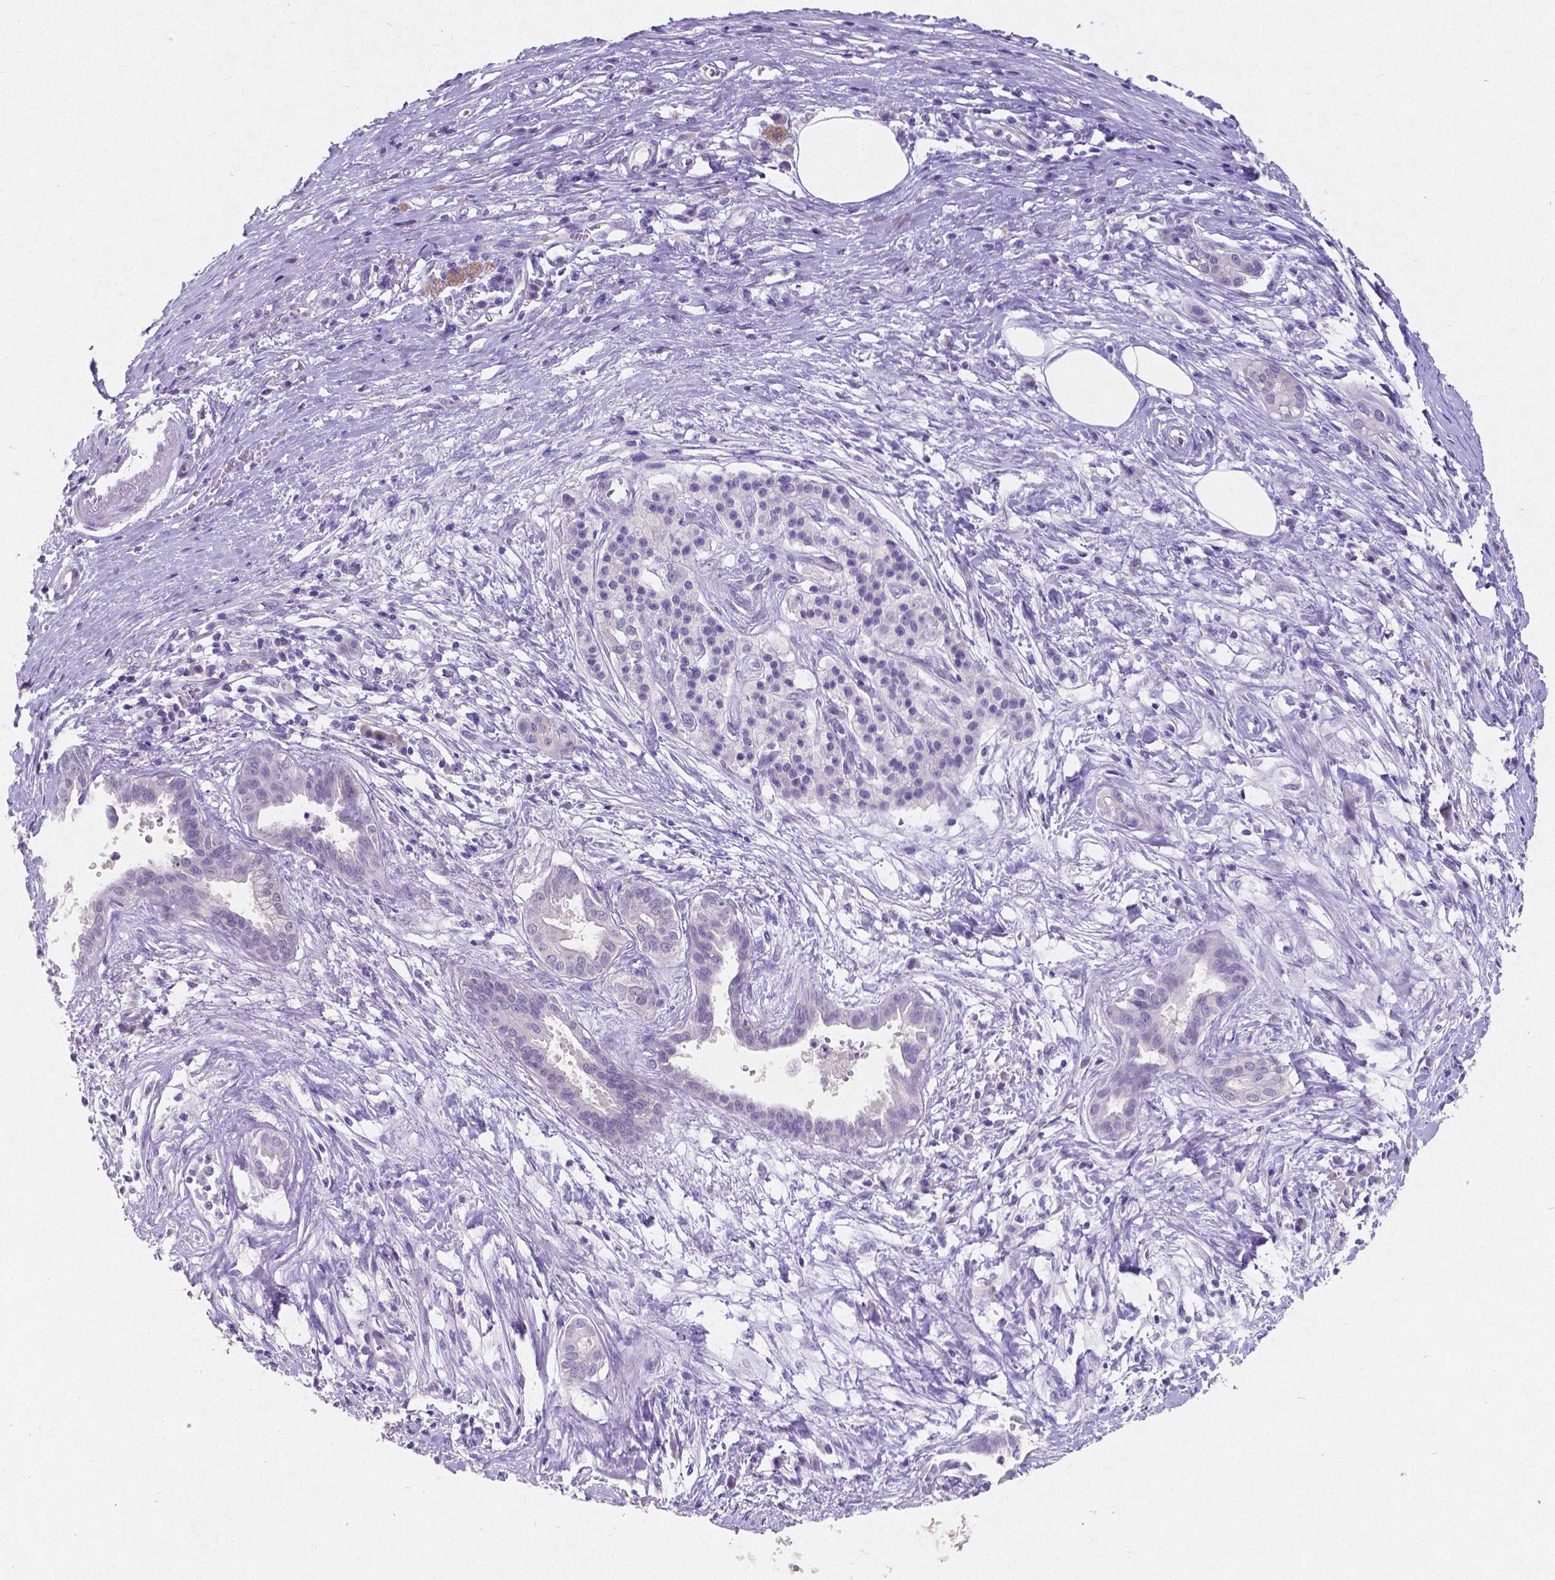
{"staining": {"intensity": "negative", "quantity": "none", "location": "none"}, "tissue": "pancreatic cancer", "cell_type": "Tumor cells", "image_type": "cancer", "snomed": [{"axis": "morphology", "description": "Adenocarcinoma, NOS"}, {"axis": "topography", "description": "Pancreas"}], "caption": "Immunohistochemical staining of human adenocarcinoma (pancreatic) exhibits no significant staining in tumor cells.", "gene": "SATB2", "patient": {"sex": "male", "age": 63}}